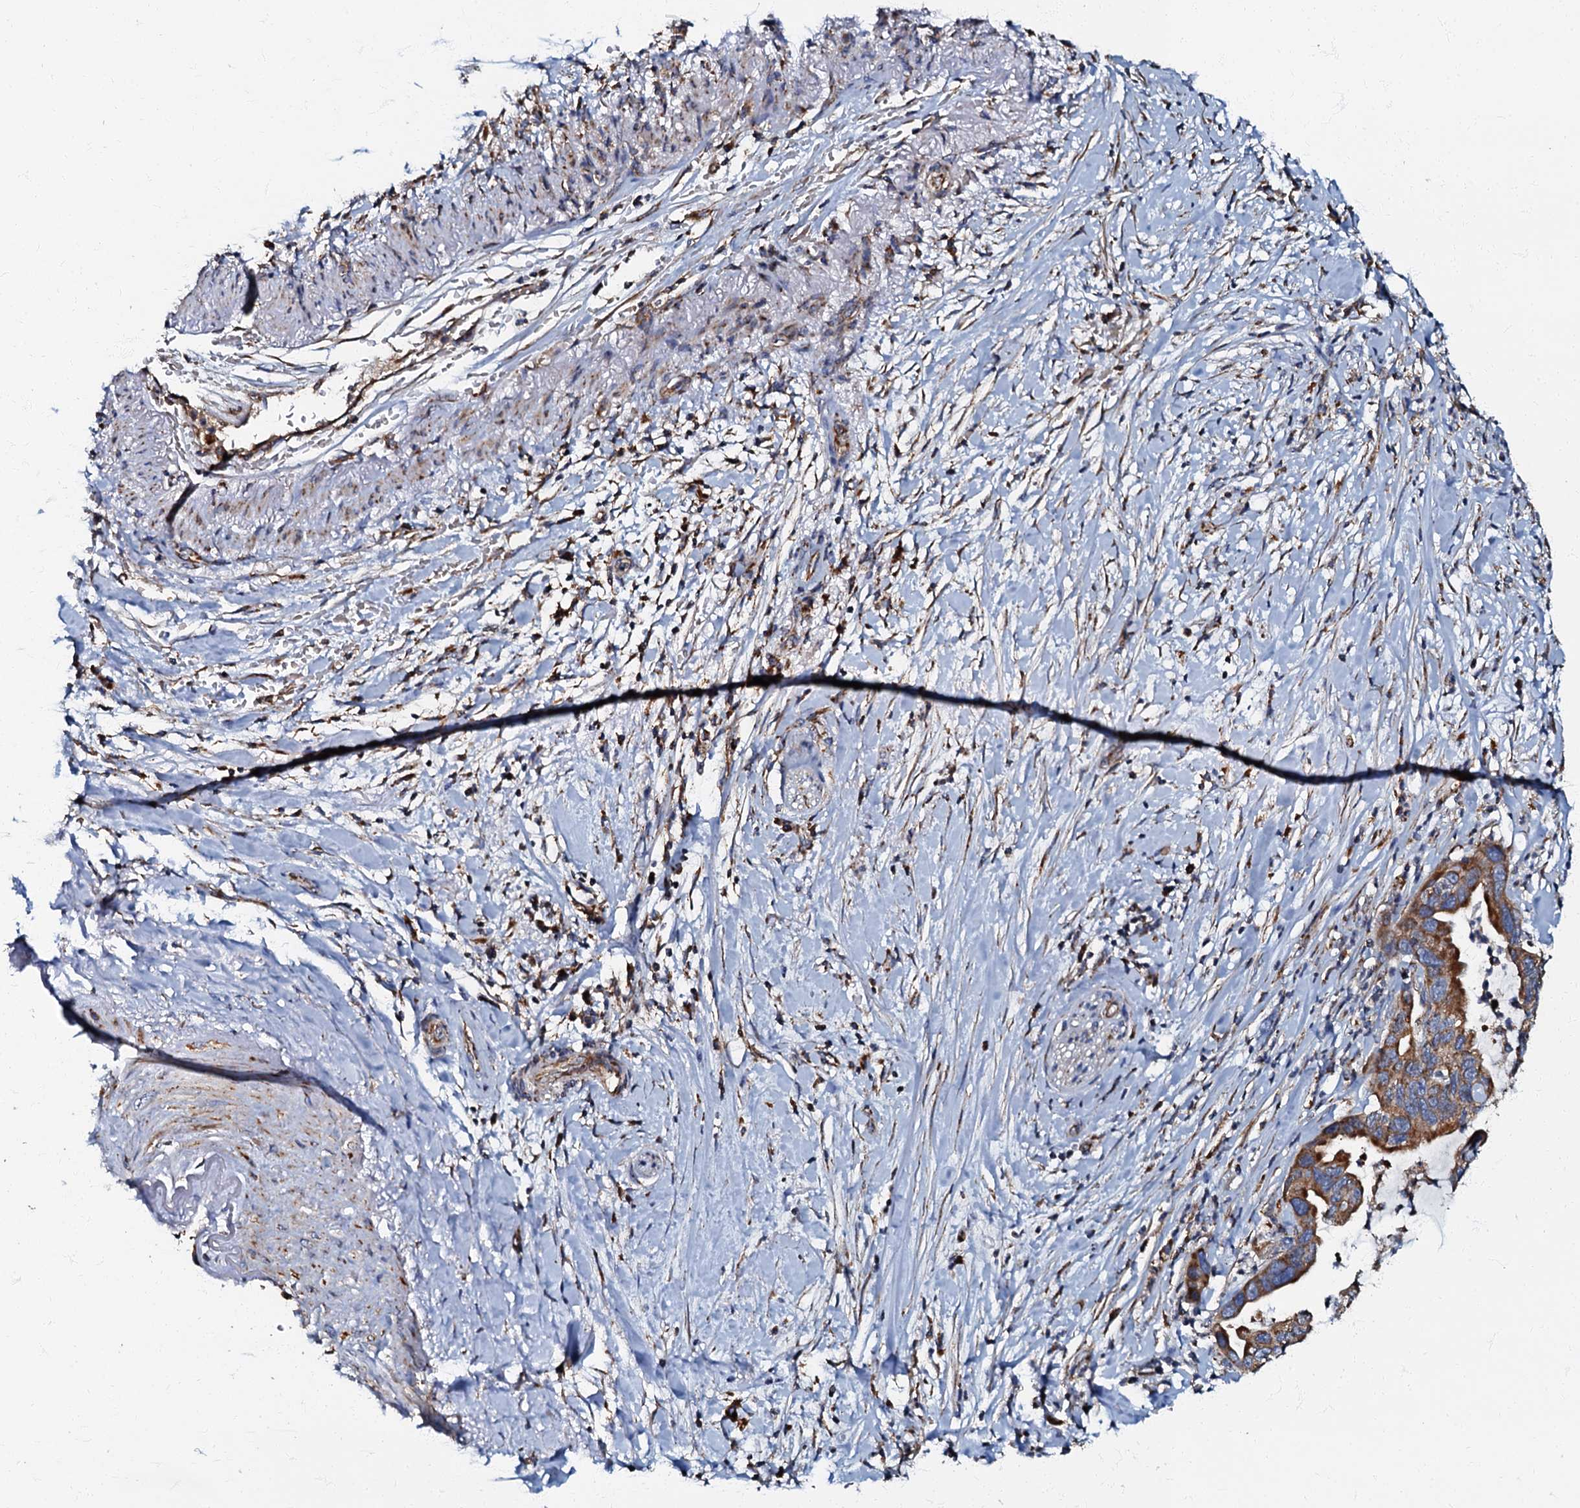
{"staining": {"intensity": "moderate", "quantity": ">75%", "location": "cytoplasmic/membranous"}, "tissue": "pancreatic cancer", "cell_type": "Tumor cells", "image_type": "cancer", "snomed": [{"axis": "morphology", "description": "Adenocarcinoma, NOS"}, {"axis": "topography", "description": "Pancreas"}], "caption": "Immunohistochemistry image of neoplastic tissue: human pancreatic adenocarcinoma stained using immunohistochemistry displays medium levels of moderate protein expression localized specifically in the cytoplasmic/membranous of tumor cells, appearing as a cytoplasmic/membranous brown color.", "gene": "NDUFA12", "patient": {"sex": "female", "age": 71}}